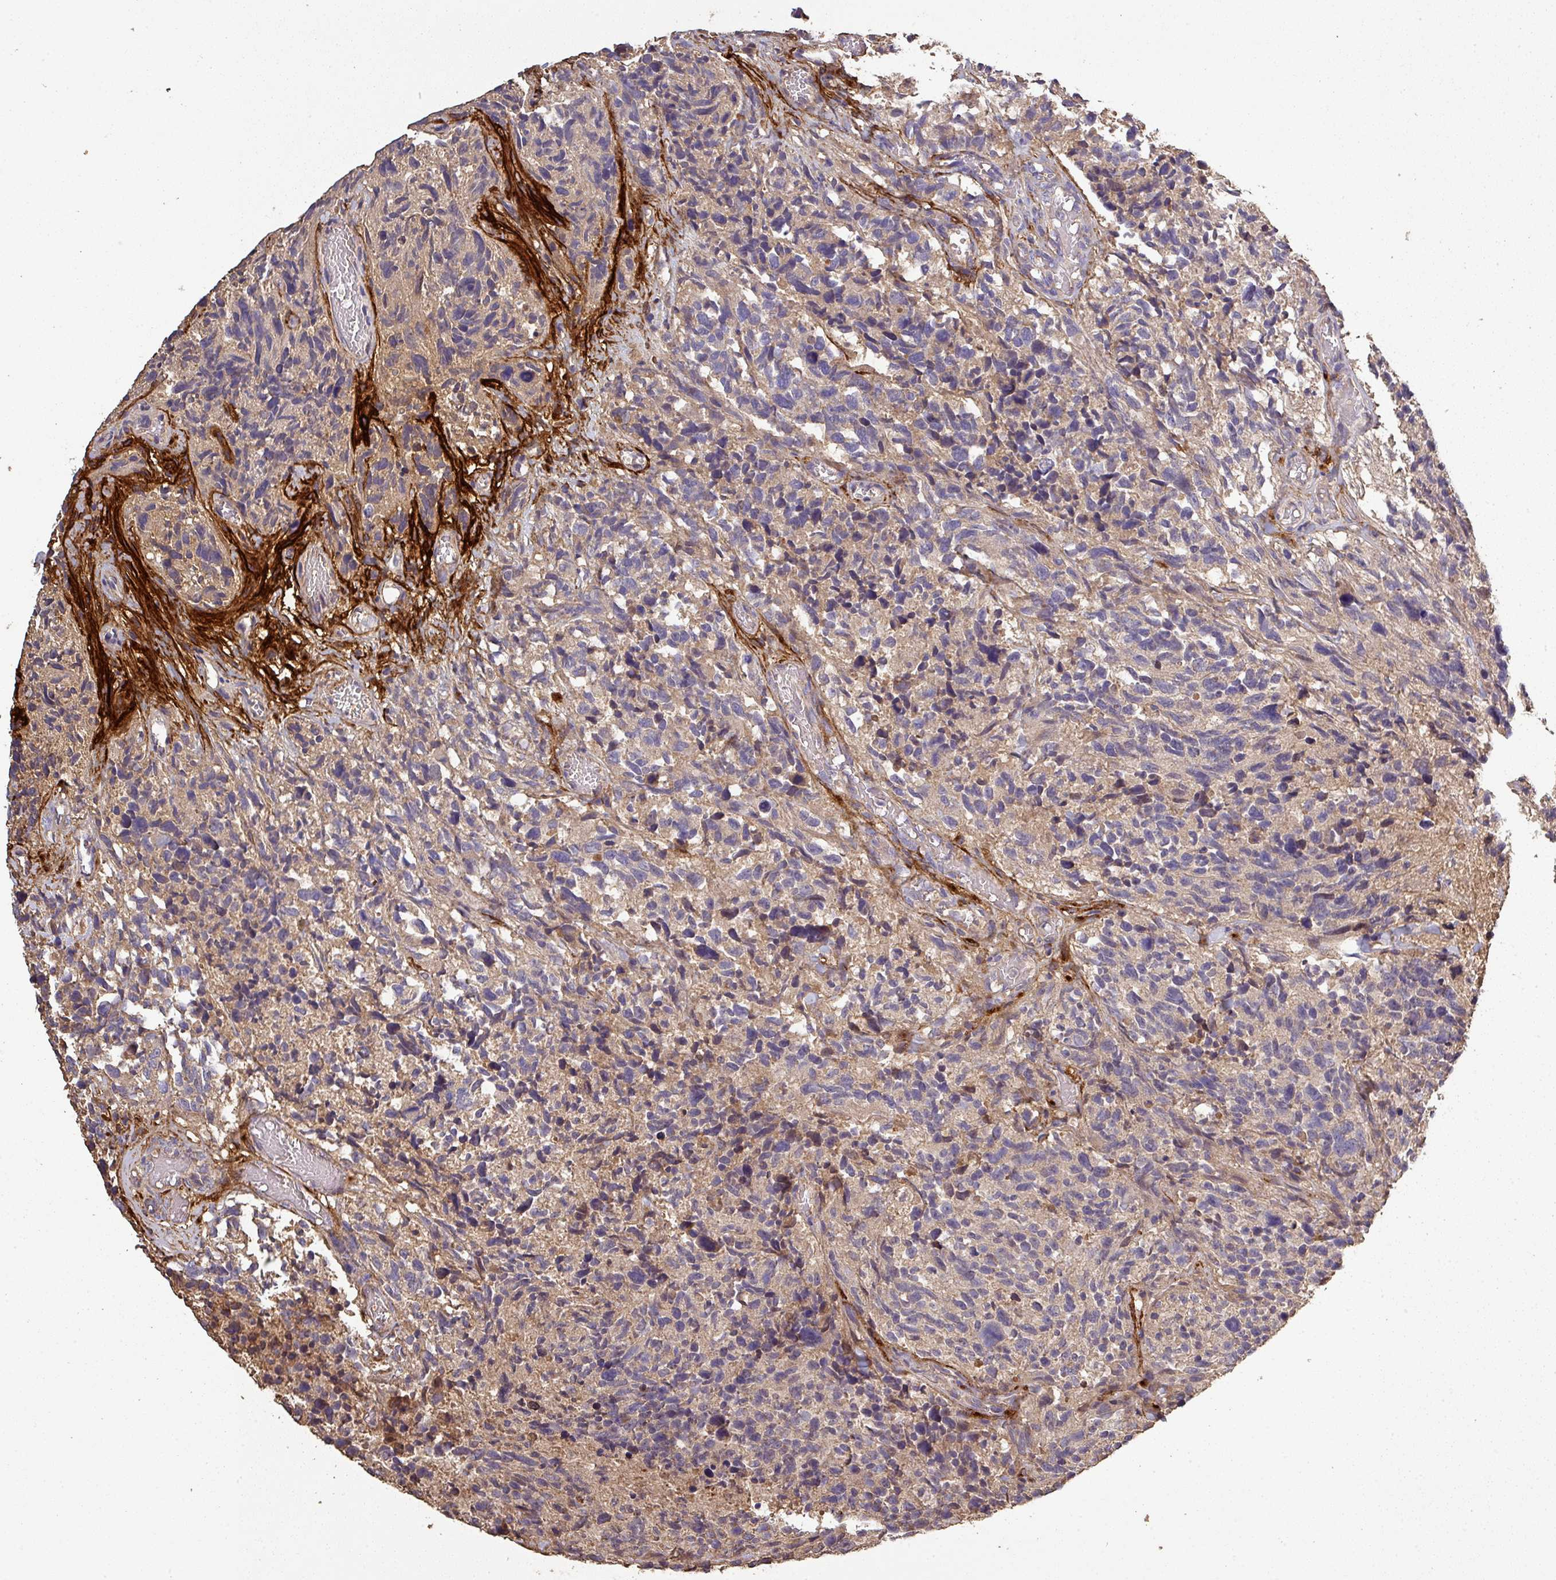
{"staining": {"intensity": "weak", "quantity": "<25%", "location": "cytoplasmic/membranous"}, "tissue": "glioma", "cell_type": "Tumor cells", "image_type": "cancer", "snomed": [{"axis": "morphology", "description": "Glioma, malignant, High grade"}, {"axis": "topography", "description": "Brain"}], "caption": "Protein analysis of high-grade glioma (malignant) displays no significant positivity in tumor cells.", "gene": "ISLR", "patient": {"sex": "male", "age": 69}}